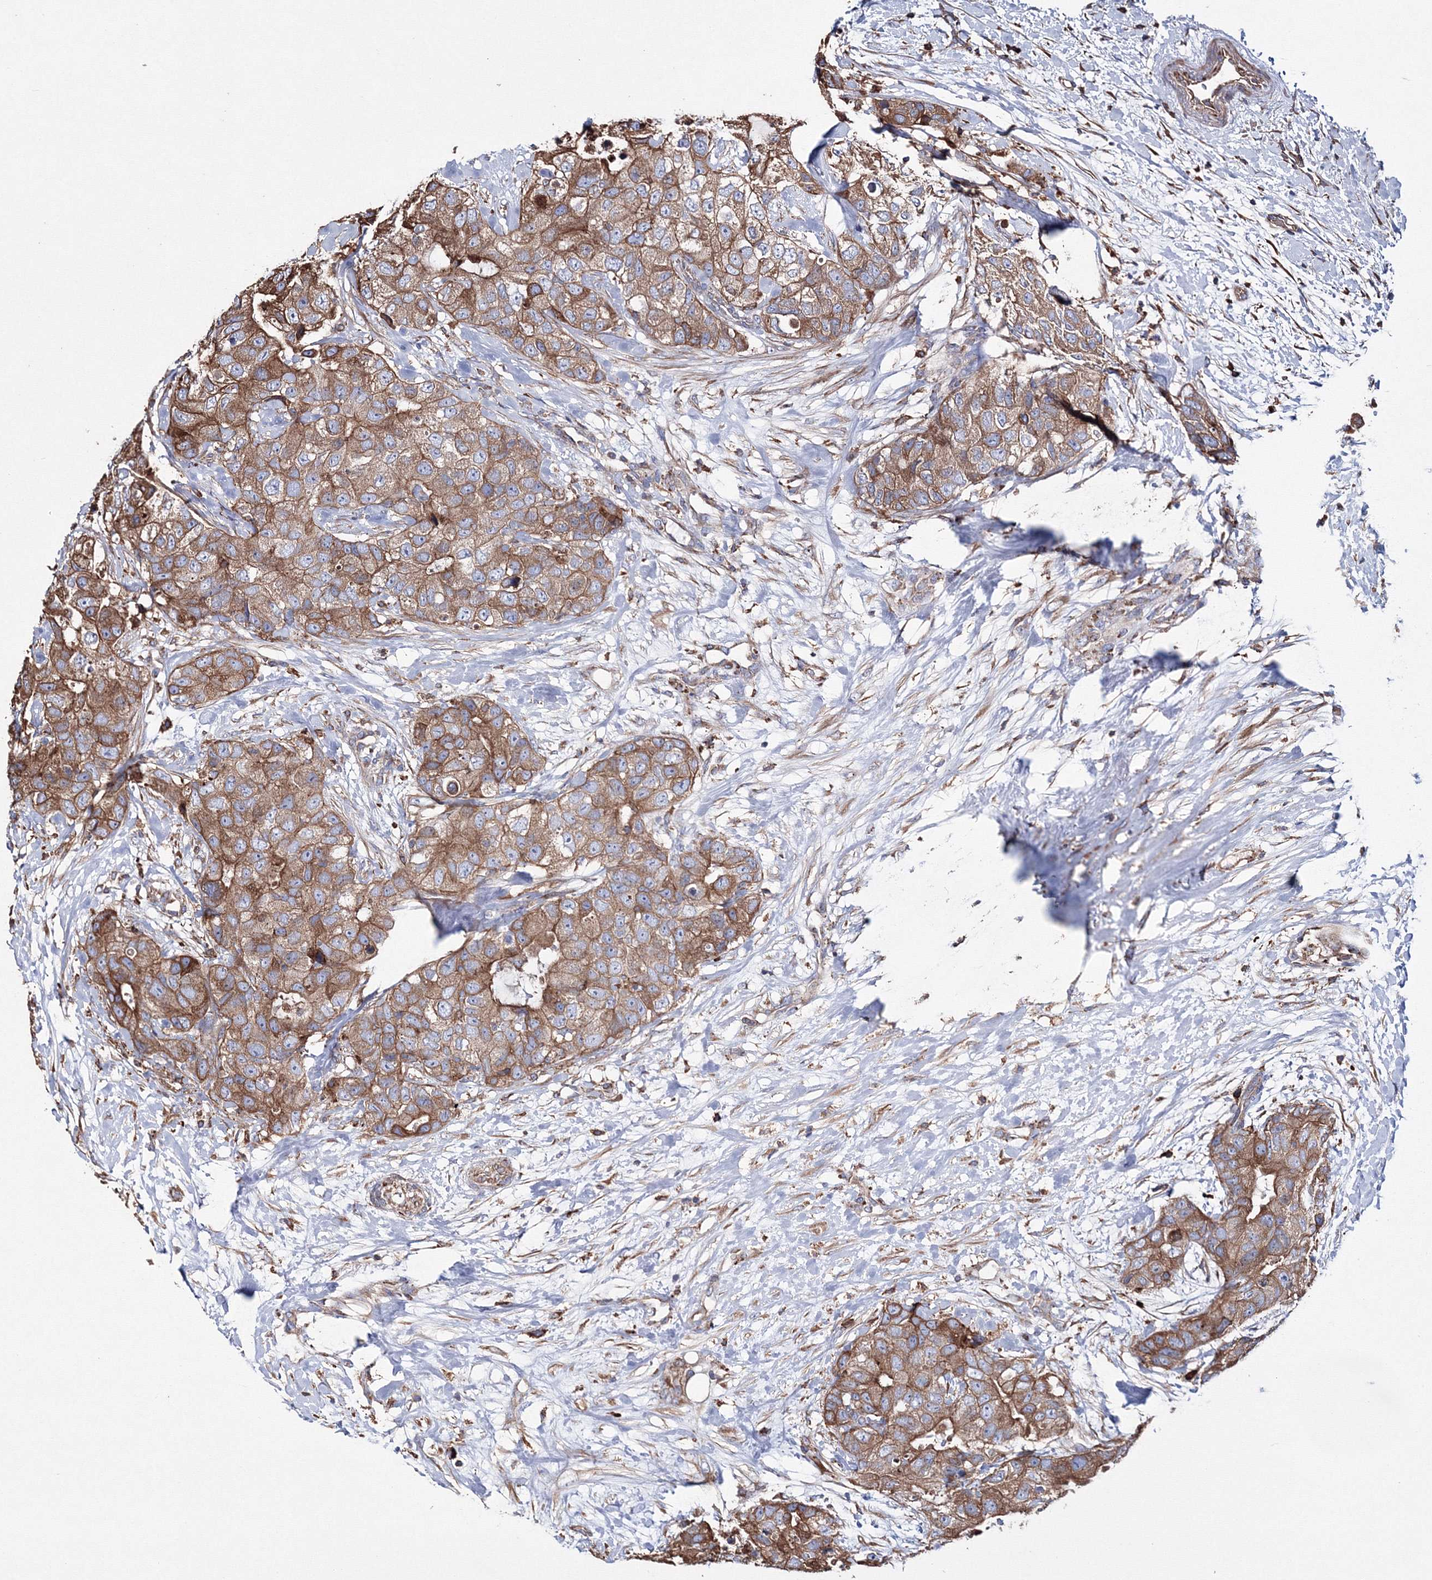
{"staining": {"intensity": "moderate", "quantity": ">75%", "location": "cytoplasmic/membranous"}, "tissue": "breast cancer", "cell_type": "Tumor cells", "image_type": "cancer", "snomed": [{"axis": "morphology", "description": "Duct carcinoma"}, {"axis": "topography", "description": "Breast"}], "caption": "Moderate cytoplasmic/membranous staining for a protein is seen in about >75% of tumor cells of intraductal carcinoma (breast) using immunohistochemistry (IHC).", "gene": "VPS8", "patient": {"sex": "female", "age": 62}}